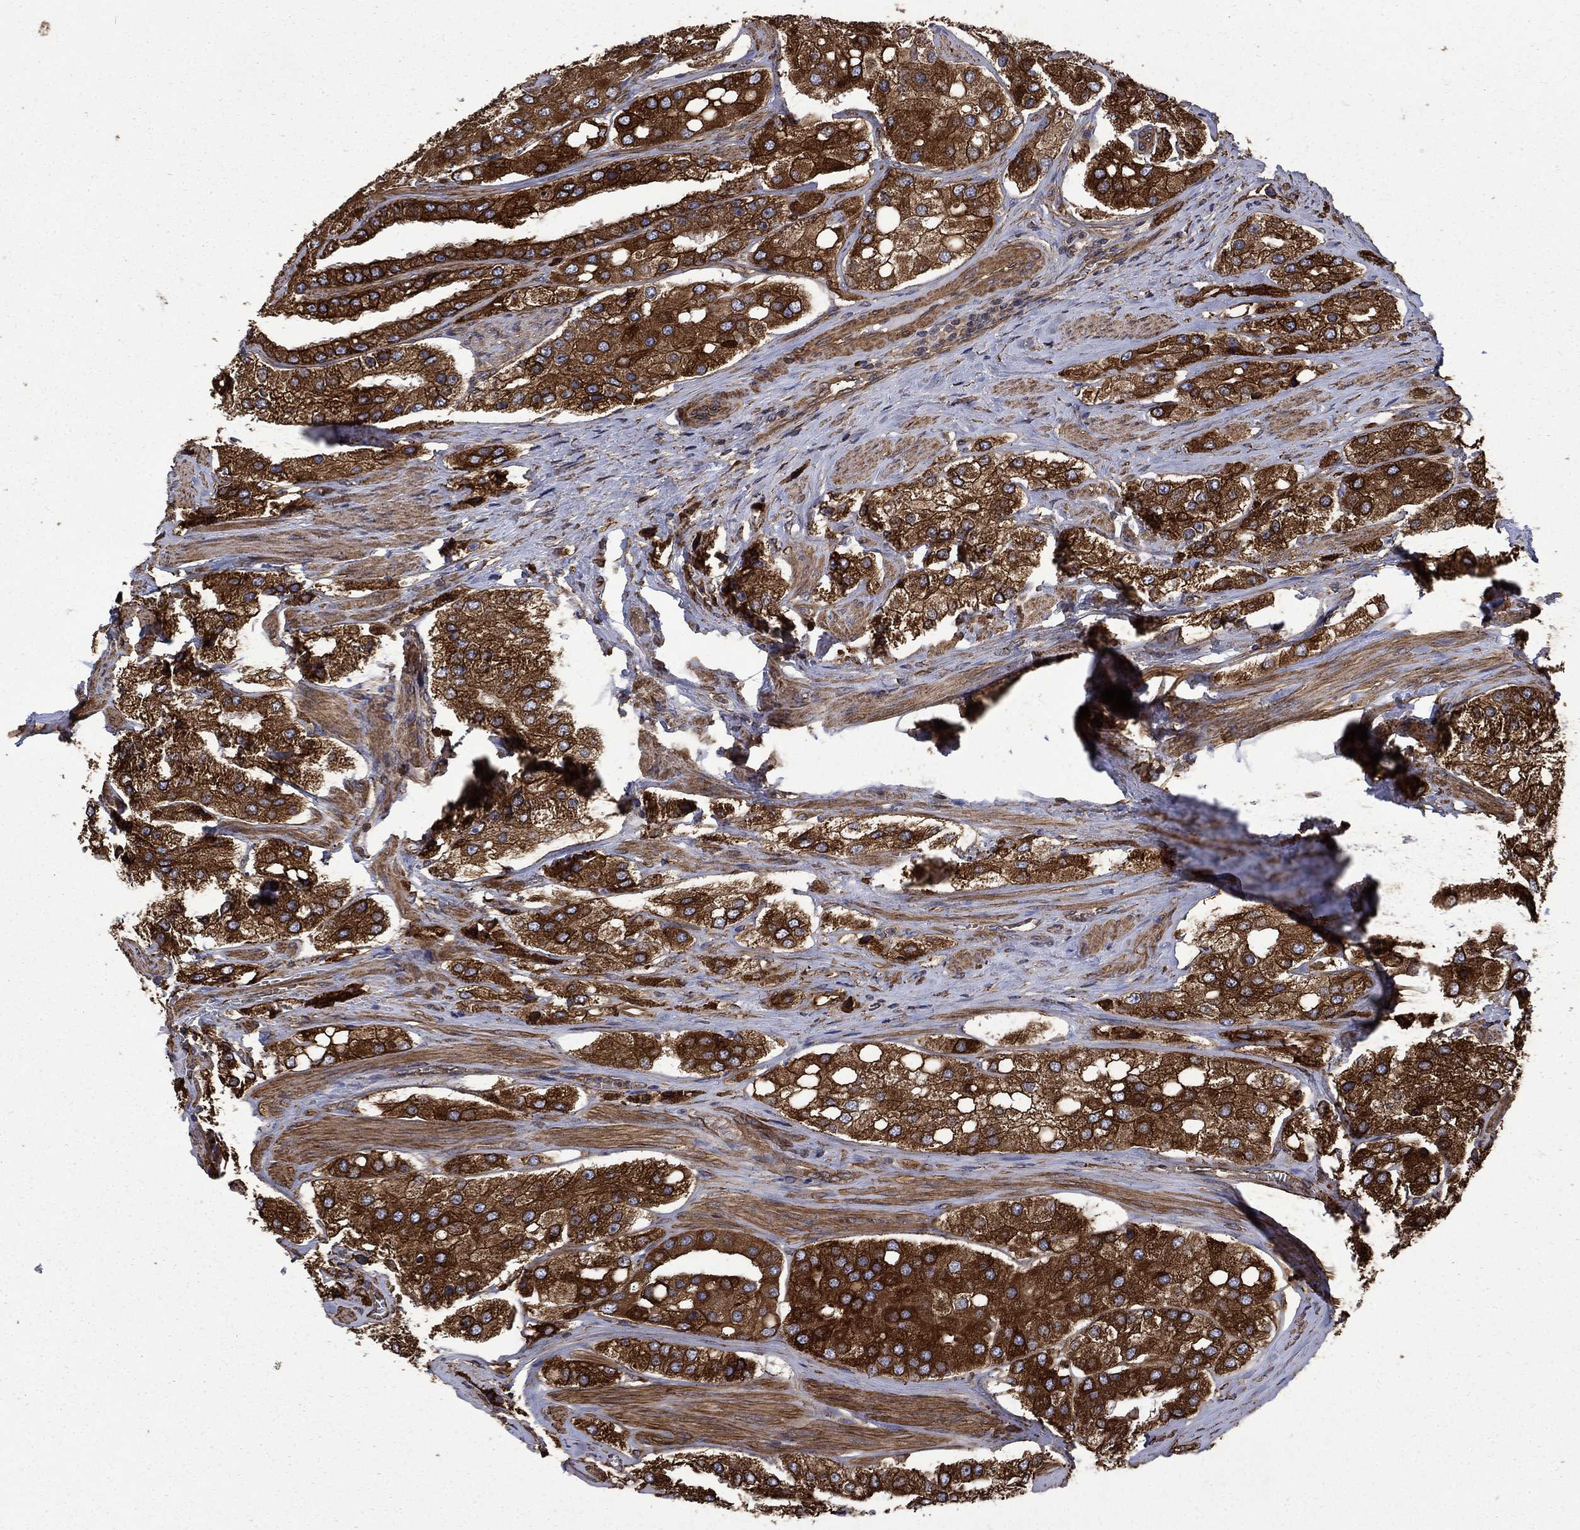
{"staining": {"intensity": "strong", "quantity": ">75%", "location": "cytoplasmic/membranous"}, "tissue": "prostate cancer", "cell_type": "Tumor cells", "image_type": "cancer", "snomed": [{"axis": "morphology", "description": "Adenocarcinoma, Low grade"}, {"axis": "topography", "description": "Prostate"}], "caption": "A high amount of strong cytoplasmic/membranous expression is present in approximately >75% of tumor cells in low-grade adenocarcinoma (prostate) tissue. Using DAB (brown) and hematoxylin (blue) stains, captured at high magnification using brightfield microscopy.", "gene": "CUTC", "patient": {"sex": "male", "age": 69}}